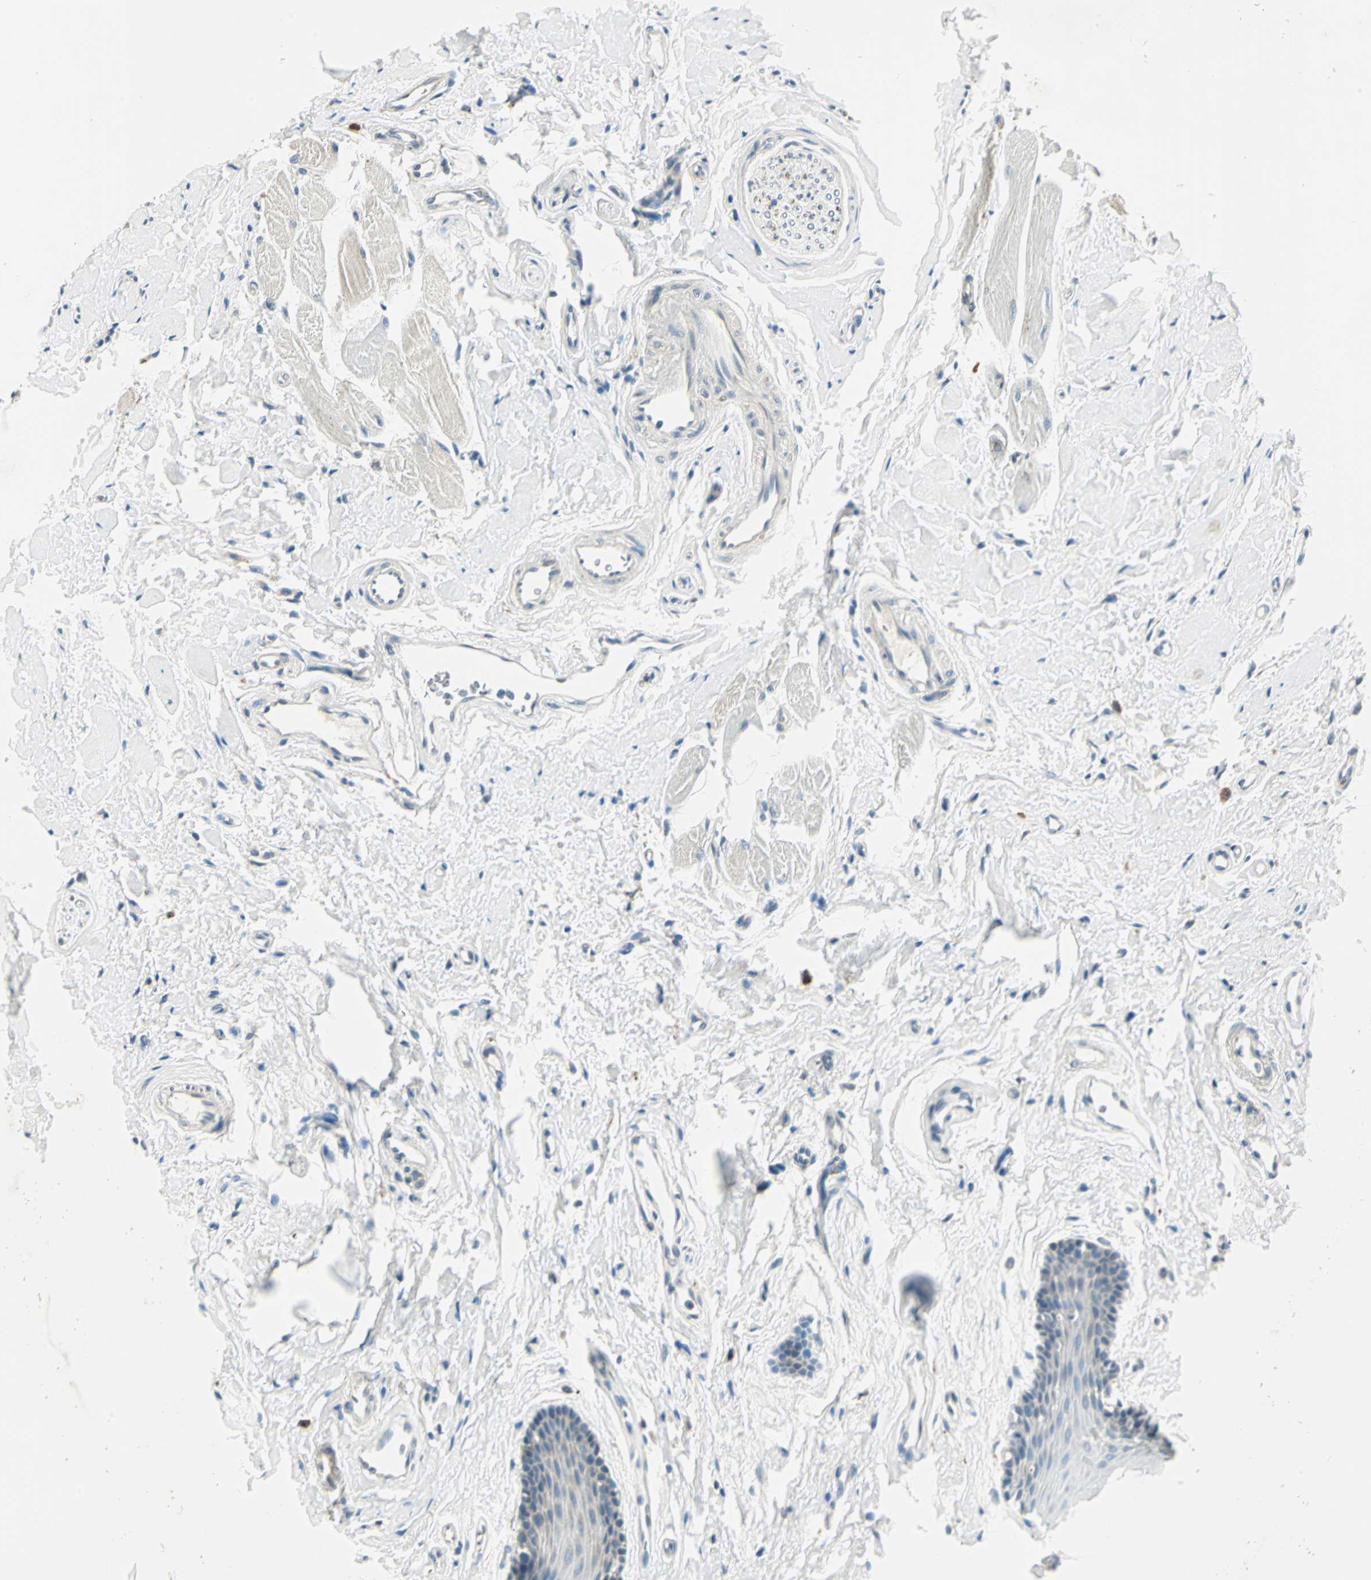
{"staining": {"intensity": "negative", "quantity": "none", "location": "none"}, "tissue": "oral mucosa", "cell_type": "Squamous epithelial cells", "image_type": "normal", "snomed": [{"axis": "morphology", "description": "Normal tissue, NOS"}, {"axis": "topography", "description": "Oral tissue"}], "caption": "Immunohistochemistry image of normal human oral mucosa stained for a protein (brown), which demonstrates no staining in squamous epithelial cells.", "gene": "NIT1", "patient": {"sex": "male", "age": 62}}